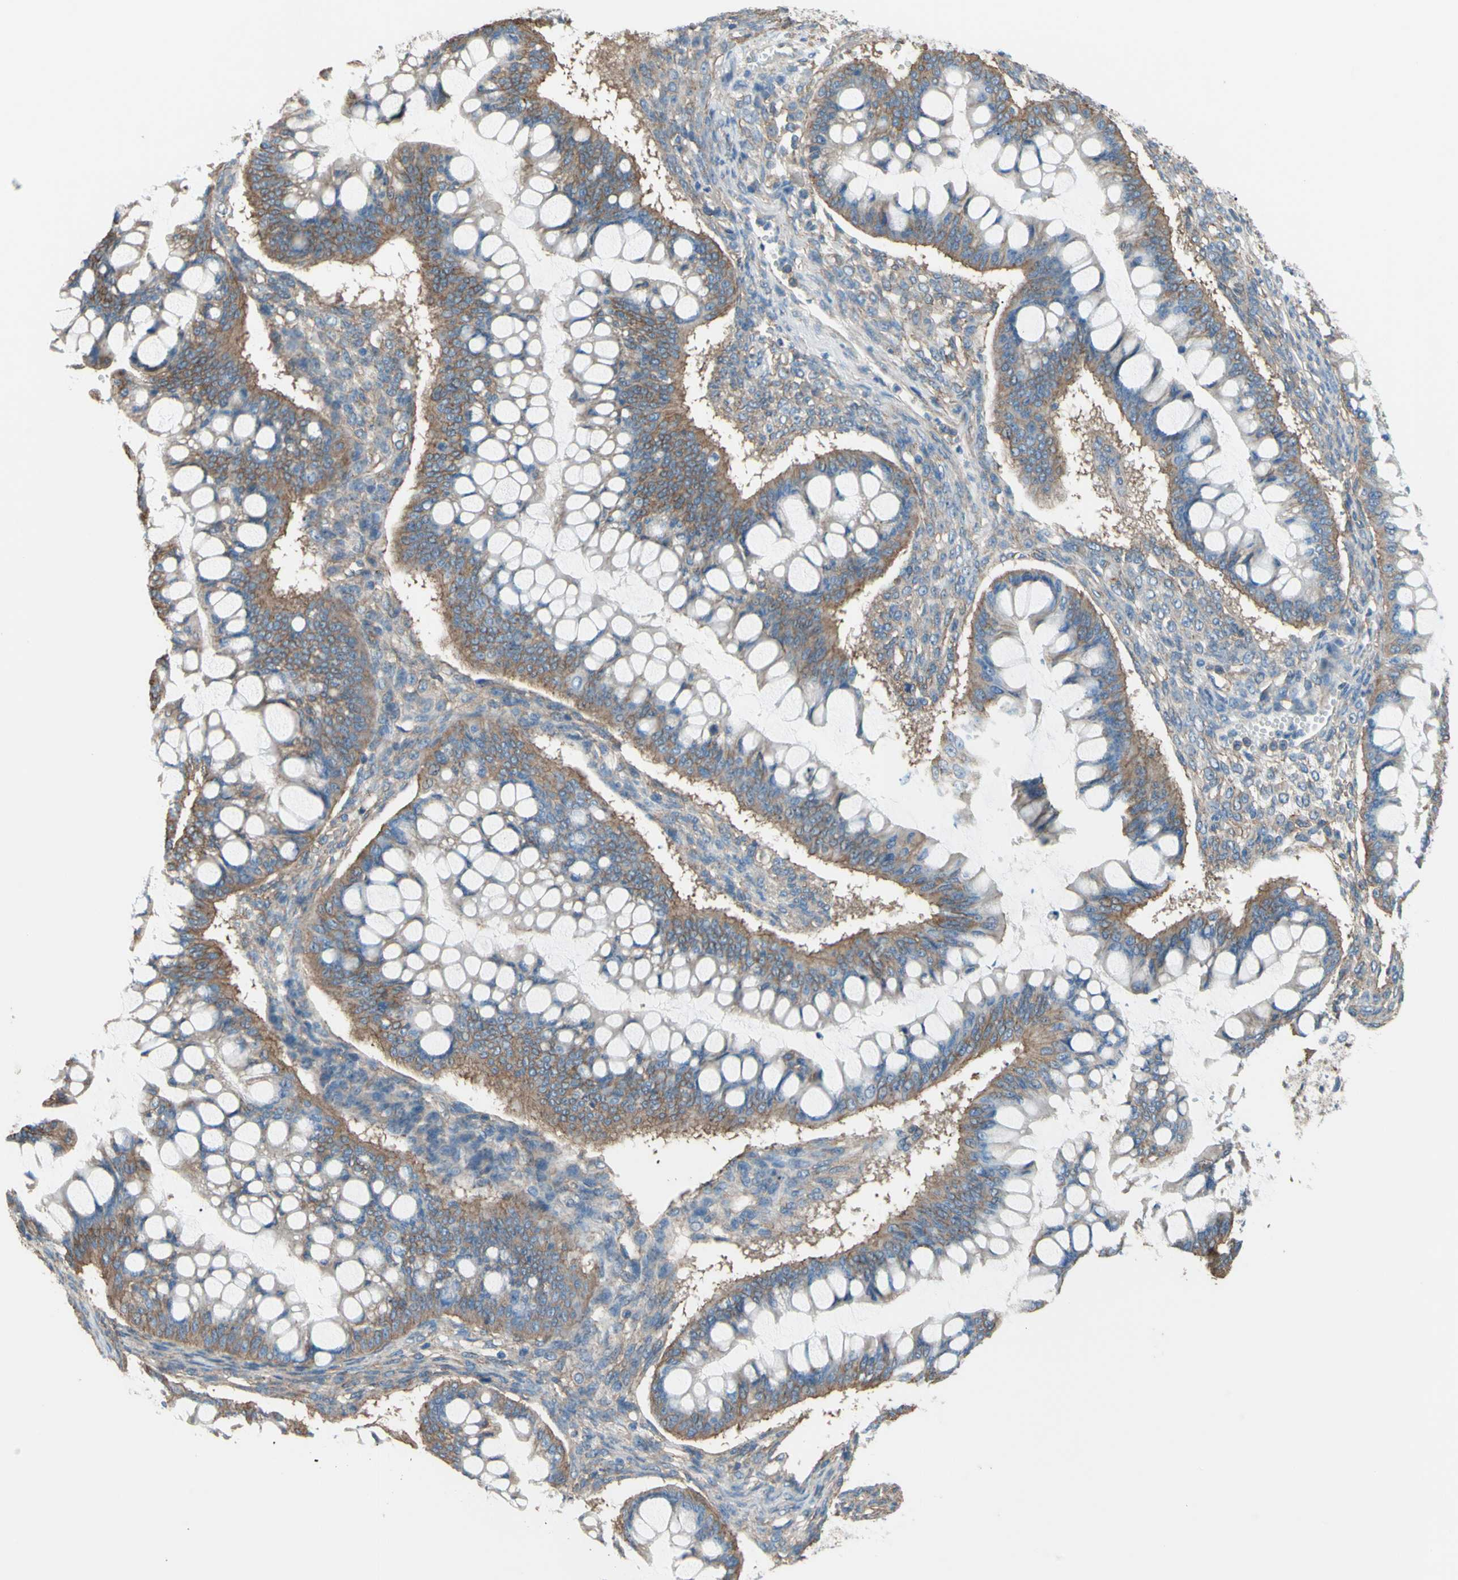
{"staining": {"intensity": "moderate", "quantity": ">75%", "location": "cytoplasmic/membranous"}, "tissue": "ovarian cancer", "cell_type": "Tumor cells", "image_type": "cancer", "snomed": [{"axis": "morphology", "description": "Cystadenocarcinoma, mucinous, NOS"}, {"axis": "topography", "description": "Ovary"}], "caption": "Immunohistochemical staining of human ovarian cancer displays moderate cytoplasmic/membranous protein expression in about >75% of tumor cells.", "gene": "ADD1", "patient": {"sex": "female", "age": 73}}